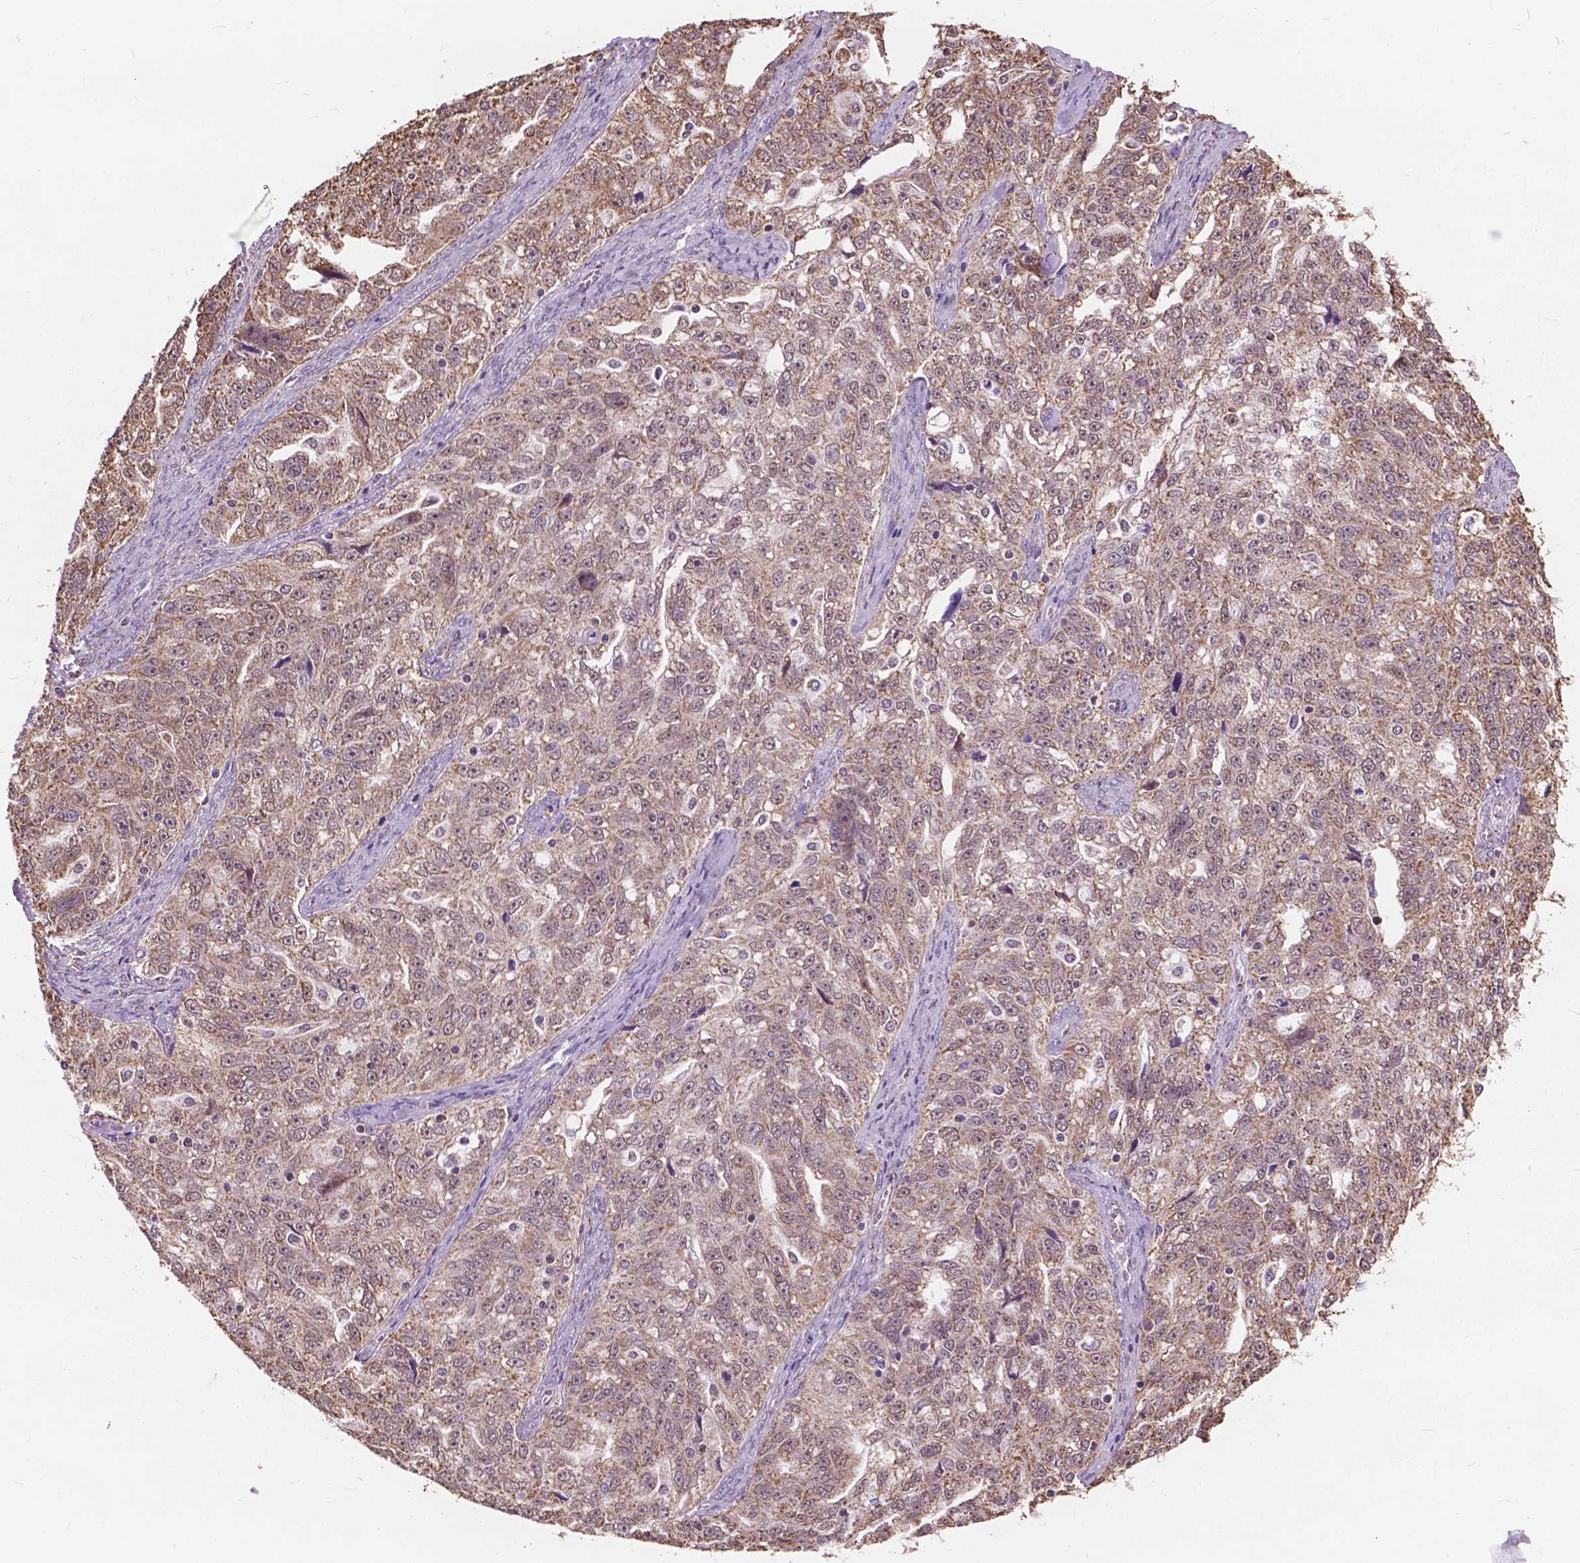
{"staining": {"intensity": "weak", "quantity": ">75%", "location": "cytoplasmic/membranous,nuclear"}, "tissue": "ovarian cancer", "cell_type": "Tumor cells", "image_type": "cancer", "snomed": [{"axis": "morphology", "description": "Cystadenocarcinoma, serous, NOS"}, {"axis": "topography", "description": "Ovary"}], "caption": "DAB (3,3'-diaminobenzidine) immunohistochemical staining of ovarian cancer (serous cystadenocarcinoma) reveals weak cytoplasmic/membranous and nuclear protein positivity in approximately >75% of tumor cells.", "gene": "SCOC", "patient": {"sex": "female", "age": 51}}